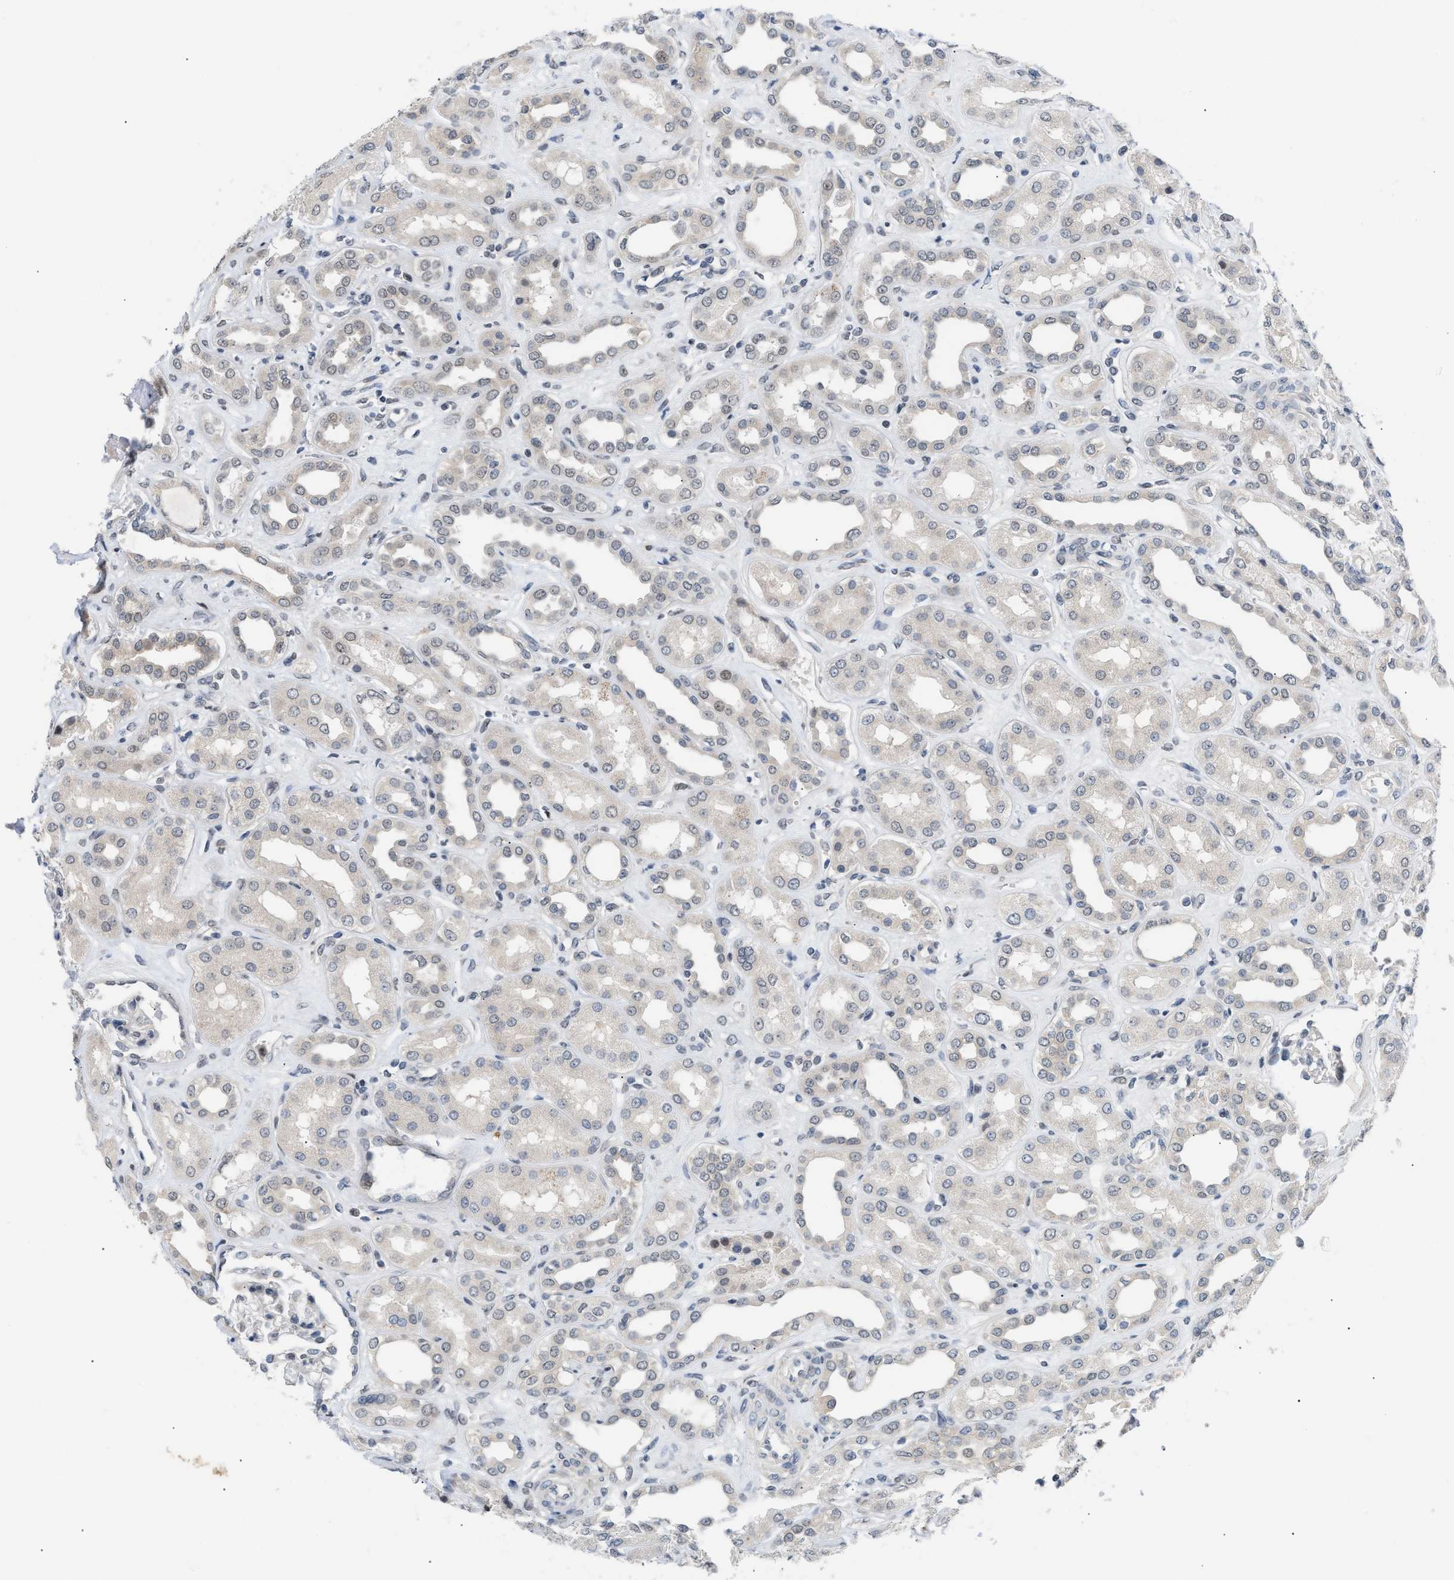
{"staining": {"intensity": "negative", "quantity": "none", "location": "none"}, "tissue": "kidney", "cell_type": "Cells in glomeruli", "image_type": "normal", "snomed": [{"axis": "morphology", "description": "Normal tissue, NOS"}, {"axis": "topography", "description": "Kidney"}], "caption": "This is an IHC micrograph of unremarkable kidney. There is no positivity in cells in glomeruli.", "gene": "TXNRD3", "patient": {"sex": "male", "age": 59}}